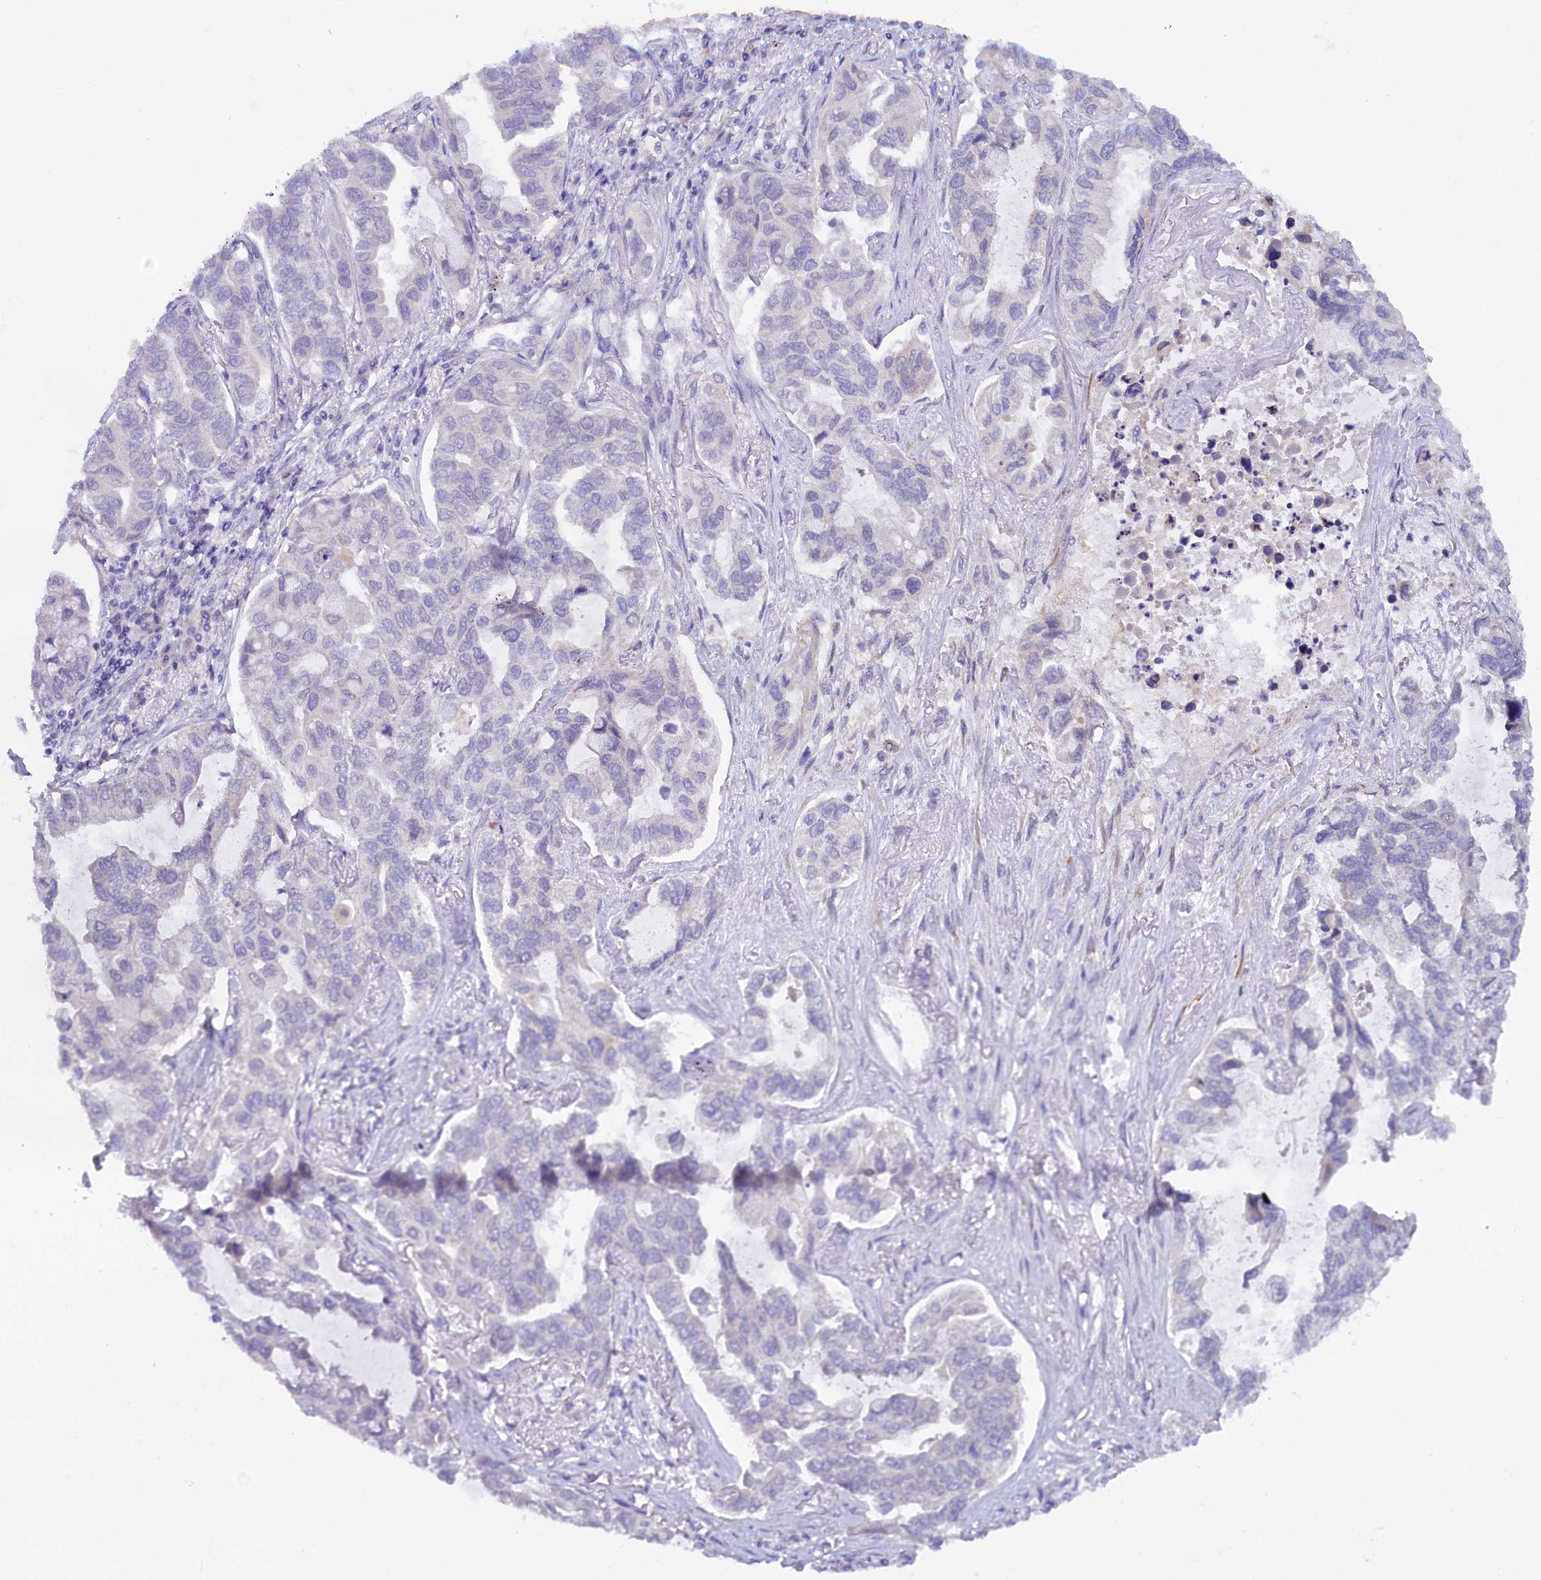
{"staining": {"intensity": "negative", "quantity": "none", "location": "none"}, "tissue": "lung cancer", "cell_type": "Tumor cells", "image_type": "cancer", "snomed": [{"axis": "morphology", "description": "Adenocarcinoma, NOS"}, {"axis": "topography", "description": "Lung"}], "caption": "The micrograph reveals no significant expression in tumor cells of adenocarcinoma (lung).", "gene": "ZSWIM4", "patient": {"sex": "male", "age": 64}}